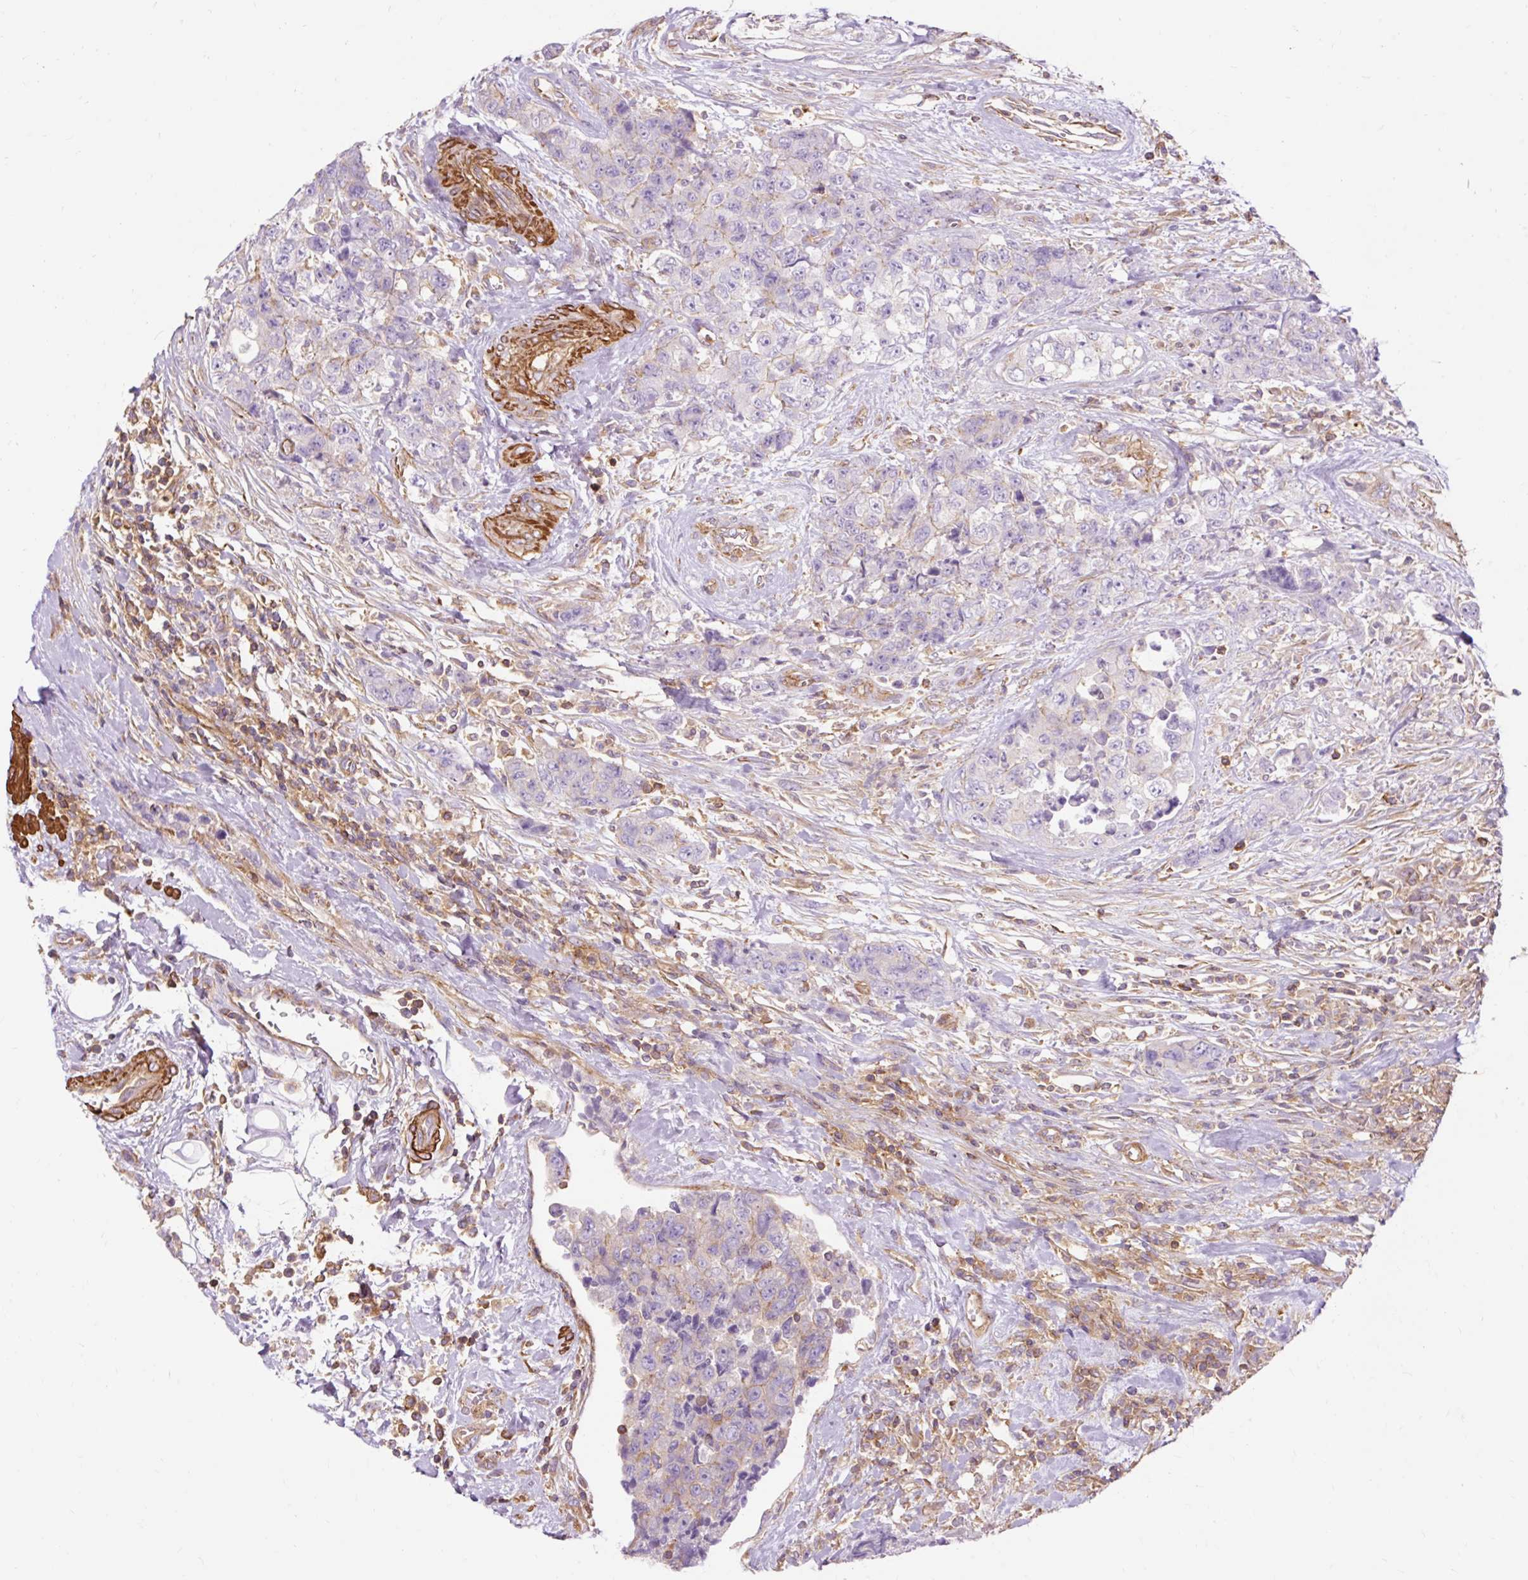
{"staining": {"intensity": "negative", "quantity": "none", "location": "none"}, "tissue": "urothelial cancer", "cell_type": "Tumor cells", "image_type": "cancer", "snomed": [{"axis": "morphology", "description": "Urothelial carcinoma, High grade"}, {"axis": "topography", "description": "Urinary bladder"}], "caption": "Urothelial cancer stained for a protein using IHC shows no positivity tumor cells.", "gene": "TBC1D2B", "patient": {"sex": "female", "age": 78}}